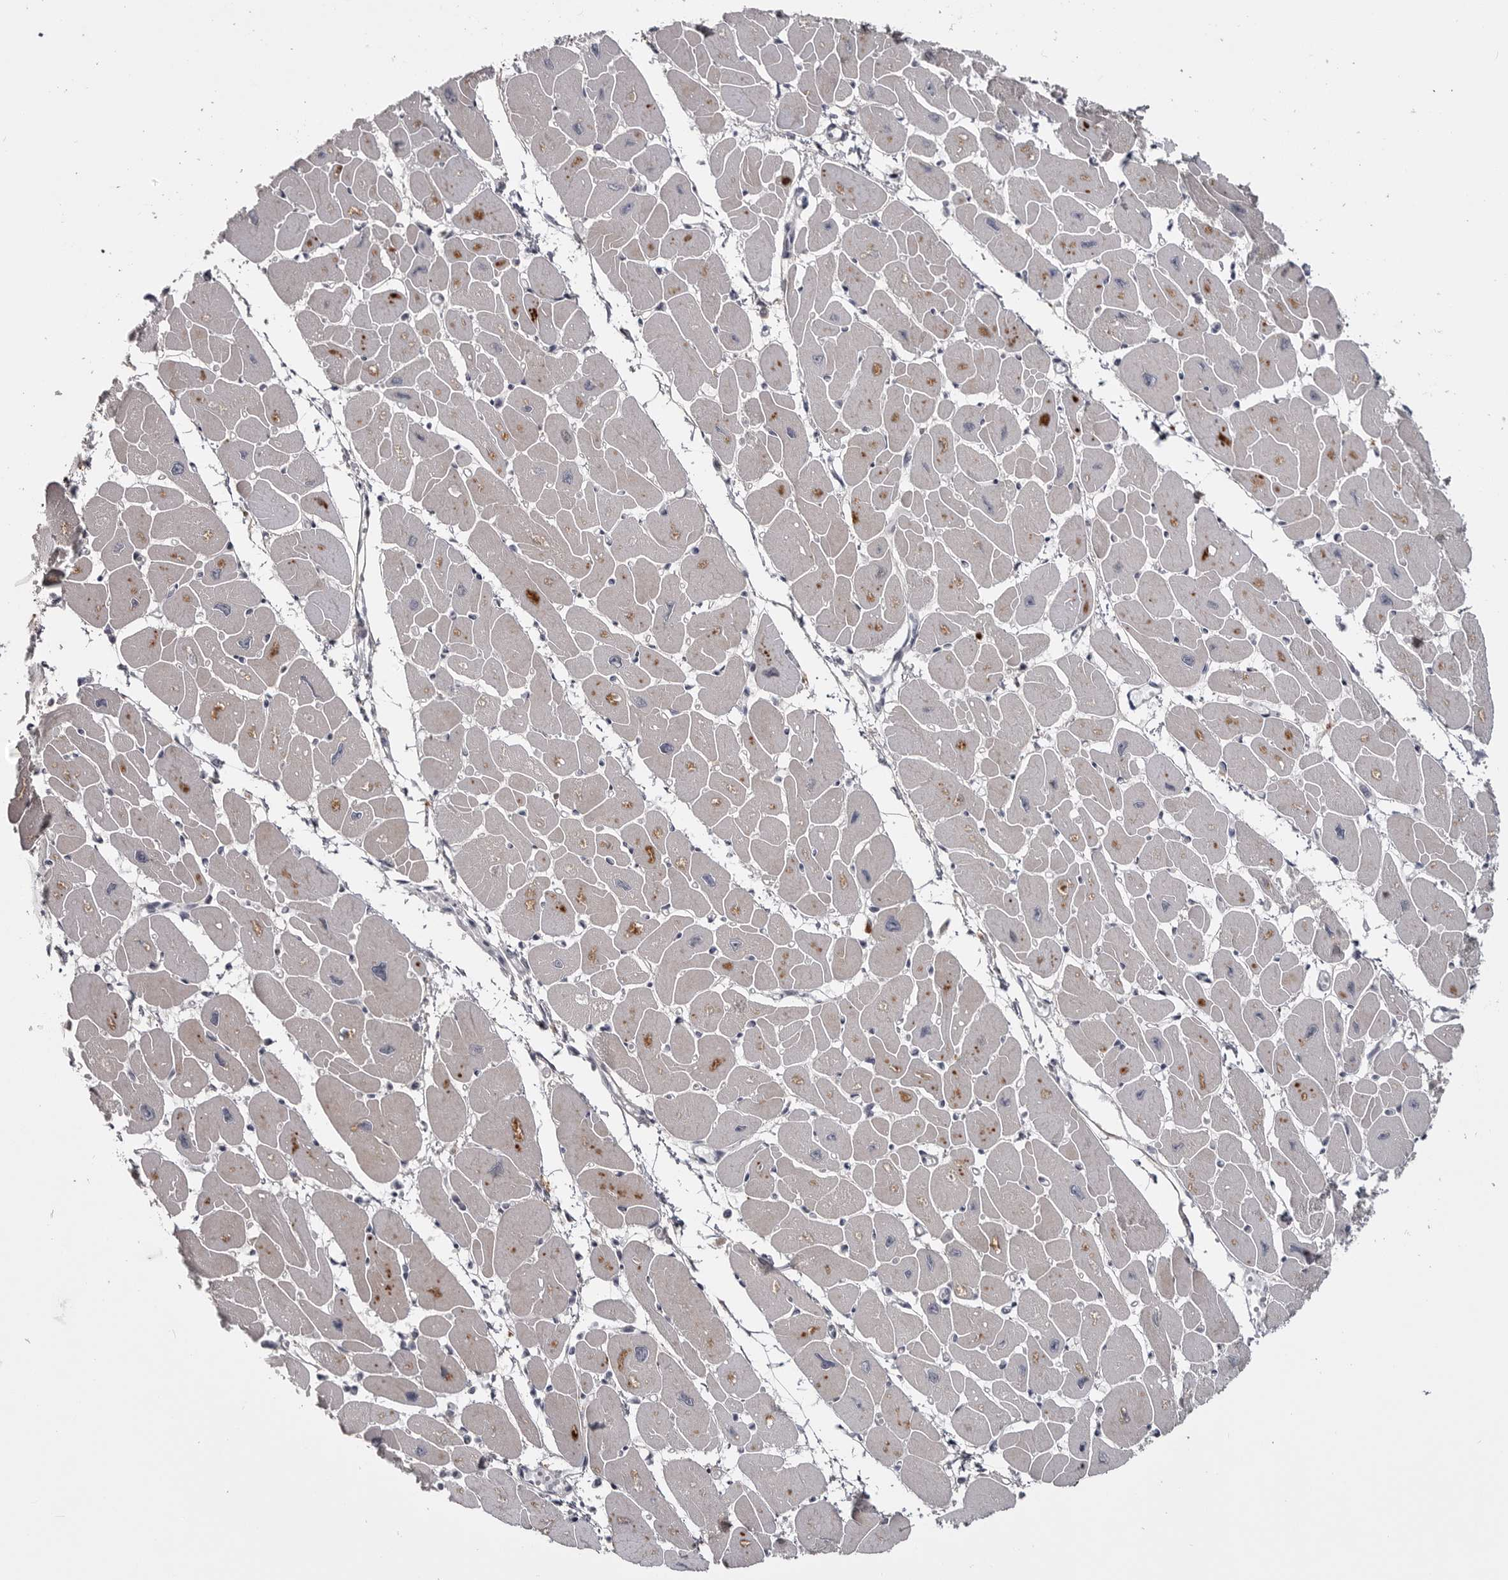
{"staining": {"intensity": "moderate", "quantity": "<25%", "location": "cytoplasmic/membranous"}, "tissue": "heart muscle", "cell_type": "Cardiomyocytes", "image_type": "normal", "snomed": [{"axis": "morphology", "description": "Normal tissue, NOS"}, {"axis": "topography", "description": "Heart"}], "caption": "IHC (DAB (3,3'-diaminobenzidine)) staining of benign human heart muscle displays moderate cytoplasmic/membranous protein positivity in approximately <25% of cardiomyocytes. (Brightfield microscopy of DAB IHC at high magnification).", "gene": "ZNF277", "patient": {"sex": "female", "age": 54}}